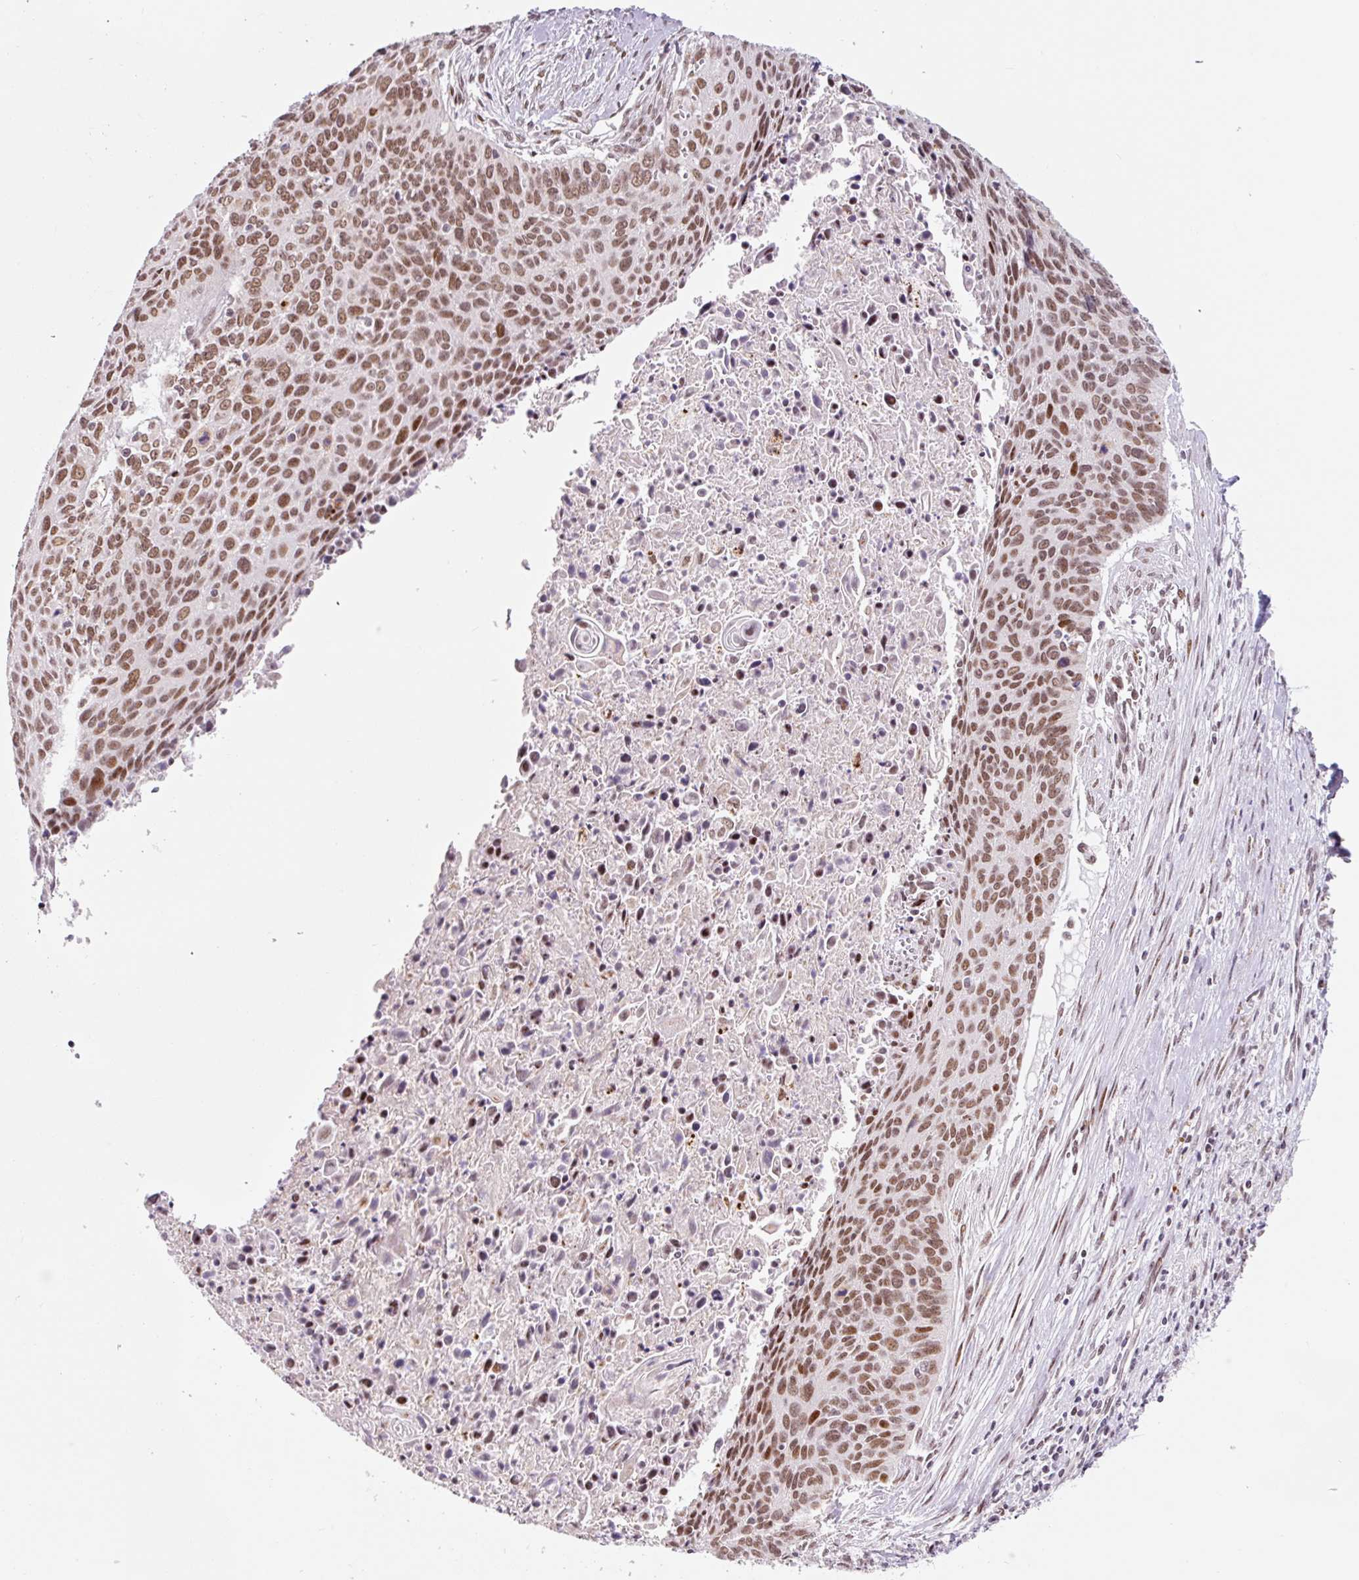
{"staining": {"intensity": "moderate", "quantity": ">75%", "location": "nuclear"}, "tissue": "cervical cancer", "cell_type": "Tumor cells", "image_type": "cancer", "snomed": [{"axis": "morphology", "description": "Squamous cell carcinoma, NOS"}, {"axis": "topography", "description": "Cervix"}], "caption": "Squamous cell carcinoma (cervical) stained with a brown dye displays moderate nuclear positive positivity in approximately >75% of tumor cells.", "gene": "CCNL2", "patient": {"sex": "female", "age": 55}}